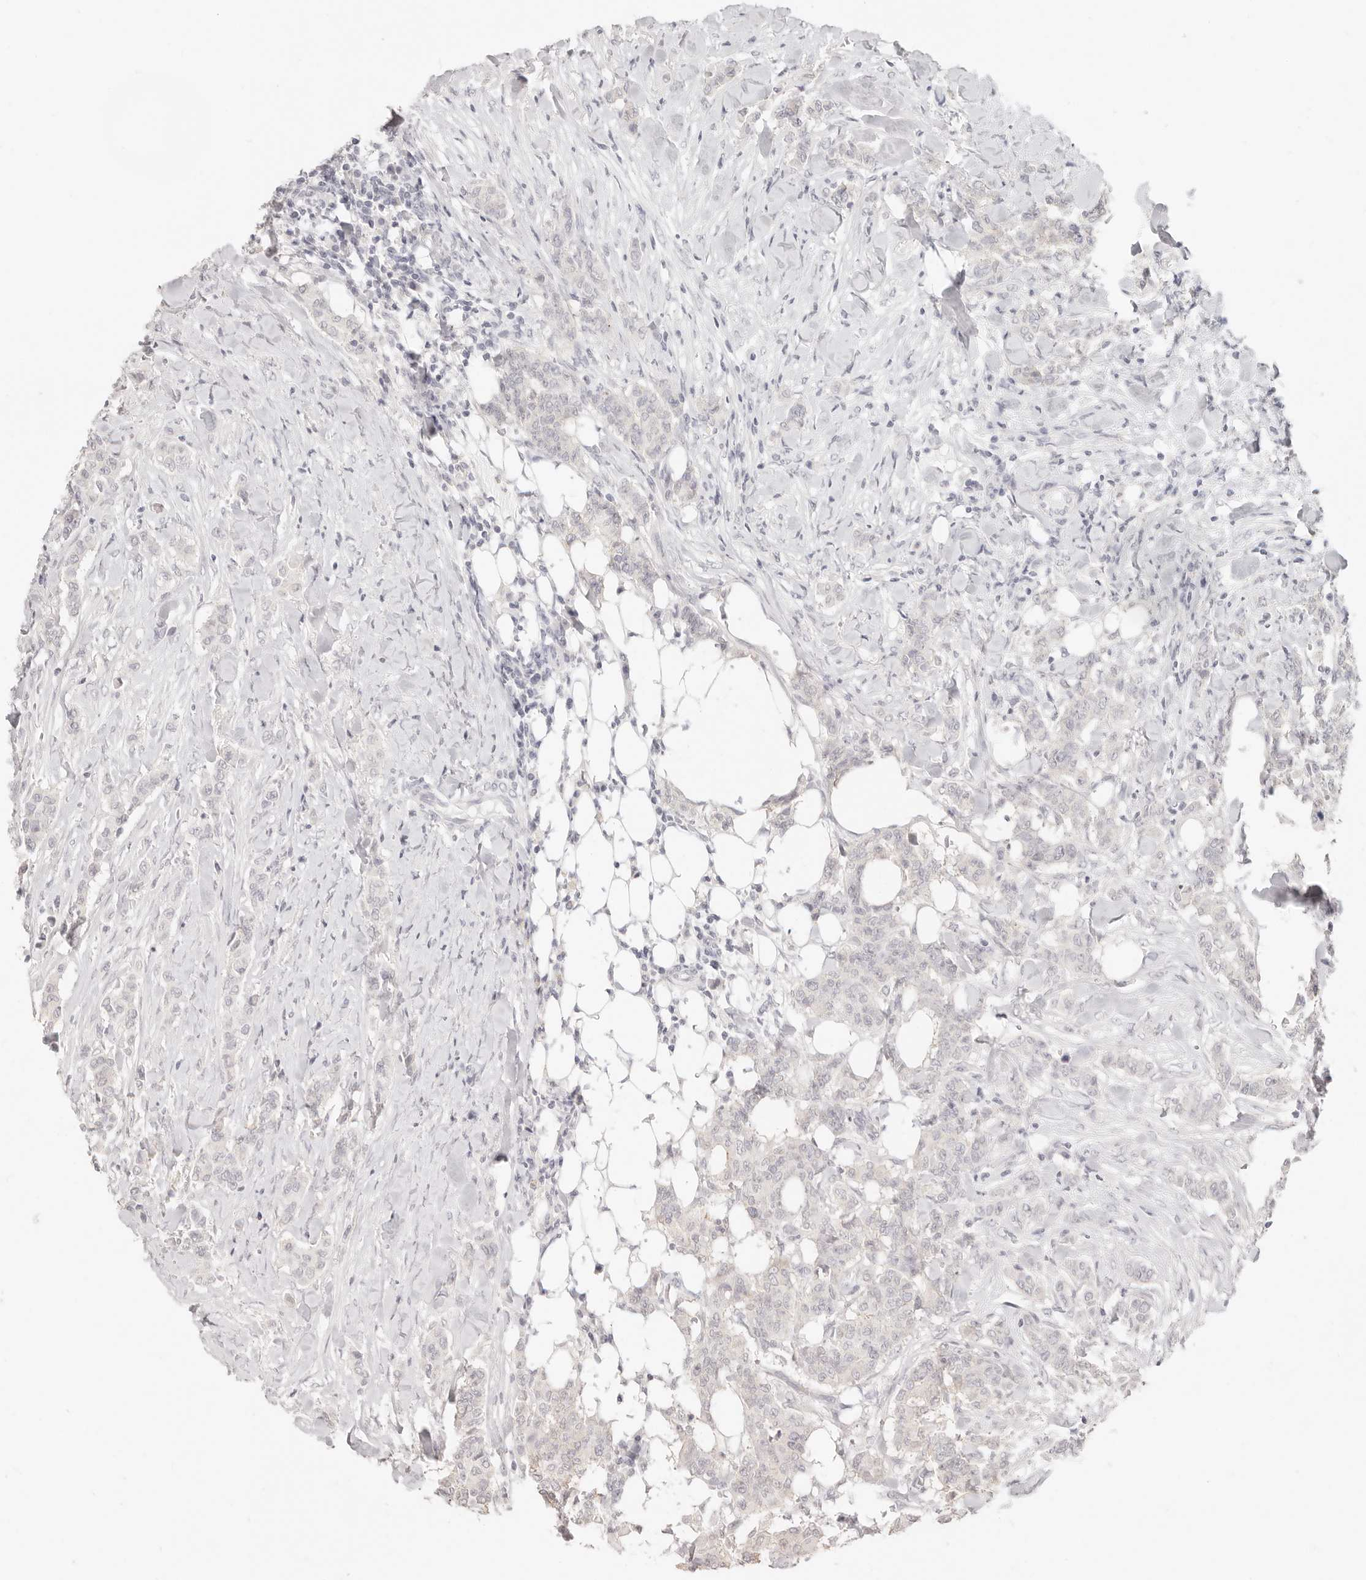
{"staining": {"intensity": "negative", "quantity": "none", "location": "none"}, "tissue": "breast cancer", "cell_type": "Tumor cells", "image_type": "cancer", "snomed": [{"axis": "morphology", "description": "Duct carcinoma"}, {"axis": "topography", "description": "Breast"}], "caption": "DAB (3,3'-diaminobenzidine) immunohistochemical staining of breast cancer (invasive ductal carcinoma) exhibits no significant staining in tumor cells. (DAB (3,3'-diaminobenzidine) immunohistochemistry (IHC), high magnification).", "gene": "EPCAM", "patient": {"sex": "female", "age": 40}}